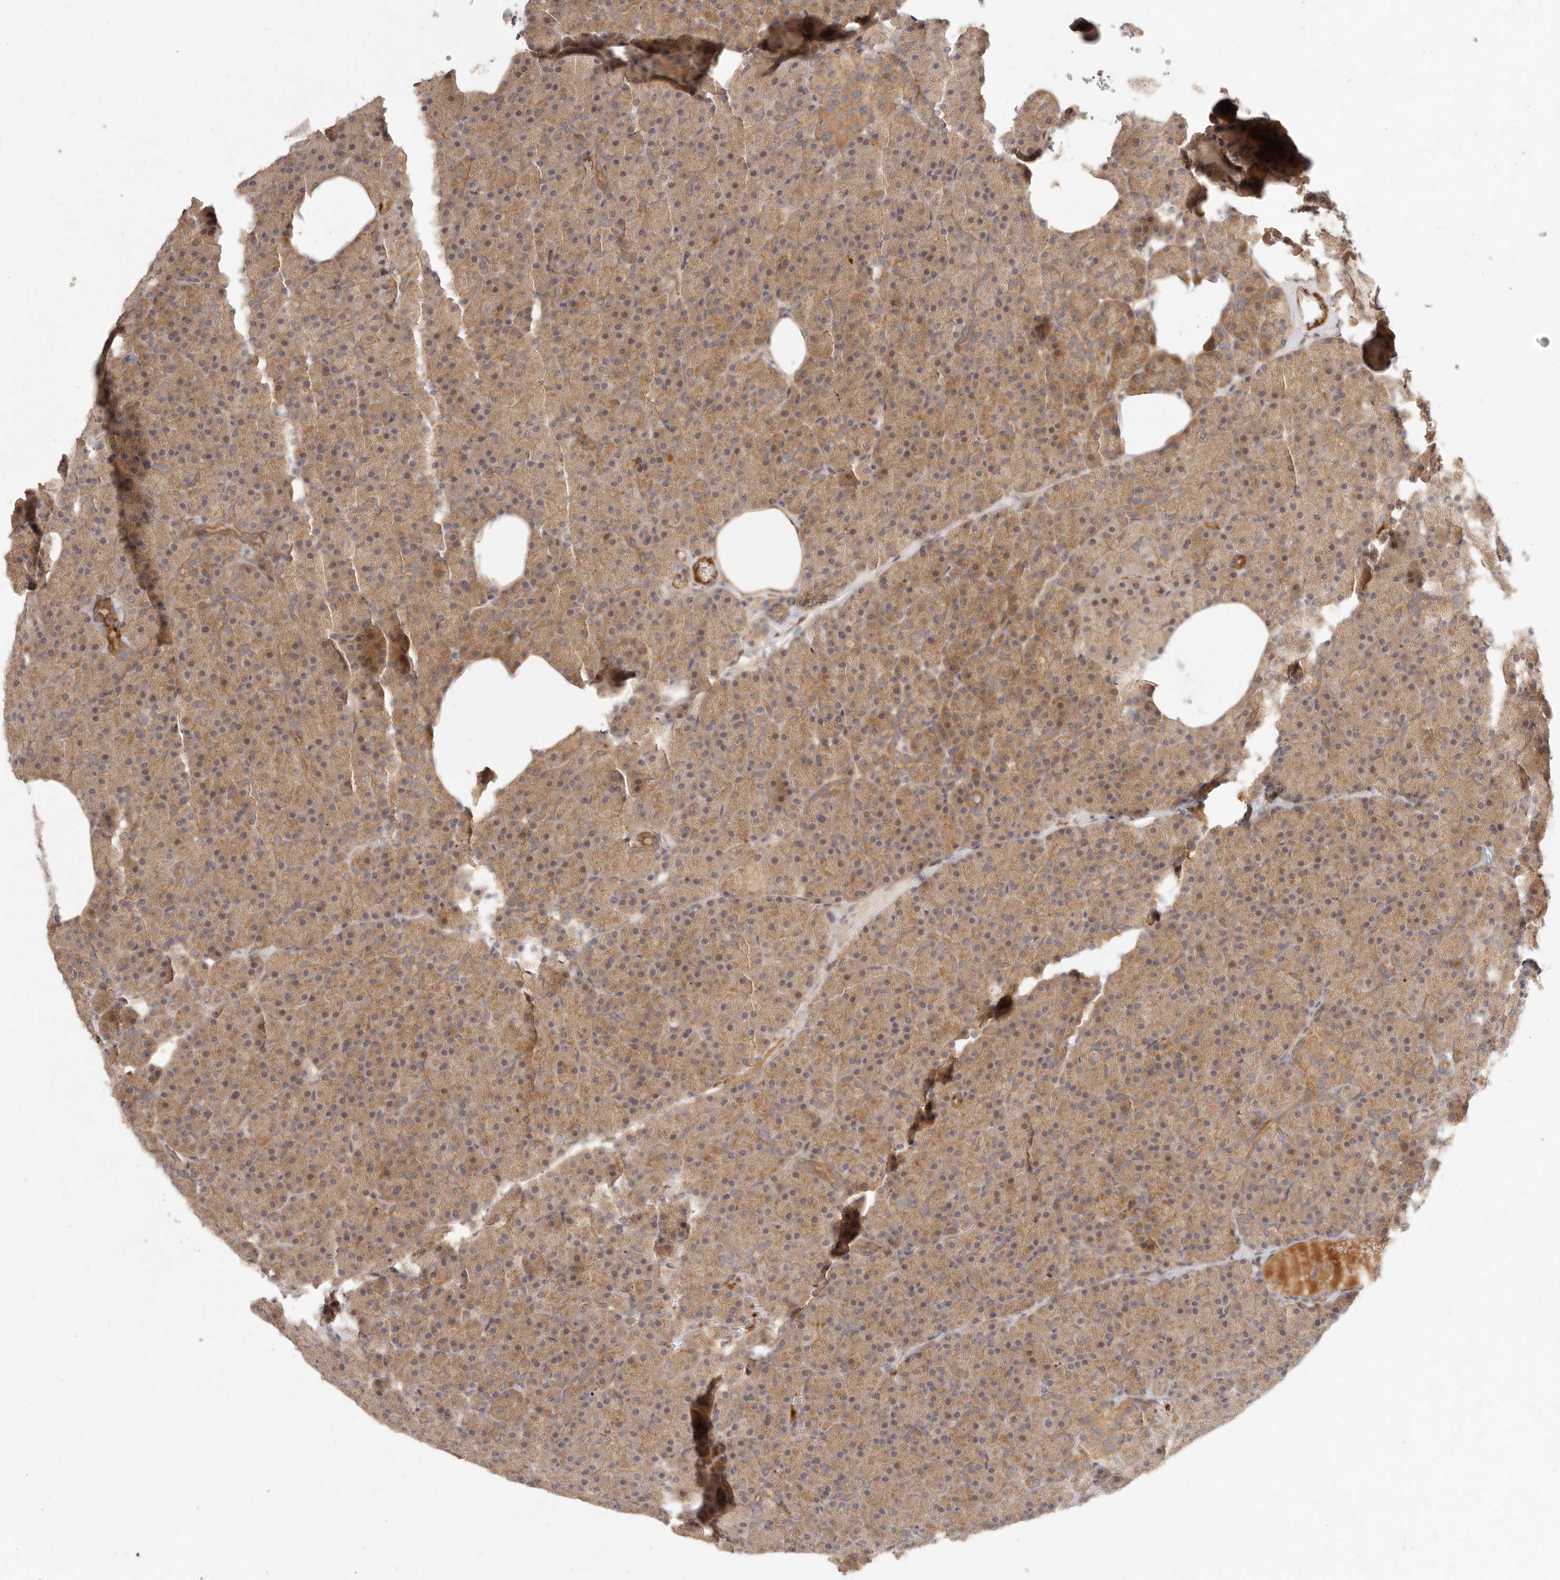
{"staining": {"intensity": "moderate", "quantity": ">75%", "location": "cytoplasmic/membranous"}, "tissue": "pancreas", "cell_type": "Exocrine glandular cells", "image_type": "normal", "snomed": [{"axis": "morphology", "description": "Normal tissue, NOS"}, {"axis": "morphology", "description": "Carcinoid, malignant, NOS"}, {"axis": "topography", "description": "Pancreas"}], "caption": "Pancreas was stained to show a protein in brown. There is medium levels of moderate cytoplasmic/membranous expression in approximately >75% of exocrine glandular cells. Using DAB (brown) and hematoxylin (blue) stains, captured at high magnification using brightfield microscopy.", "gene": "VIPR1", "patient": {"sex": "female", "age": 35}}